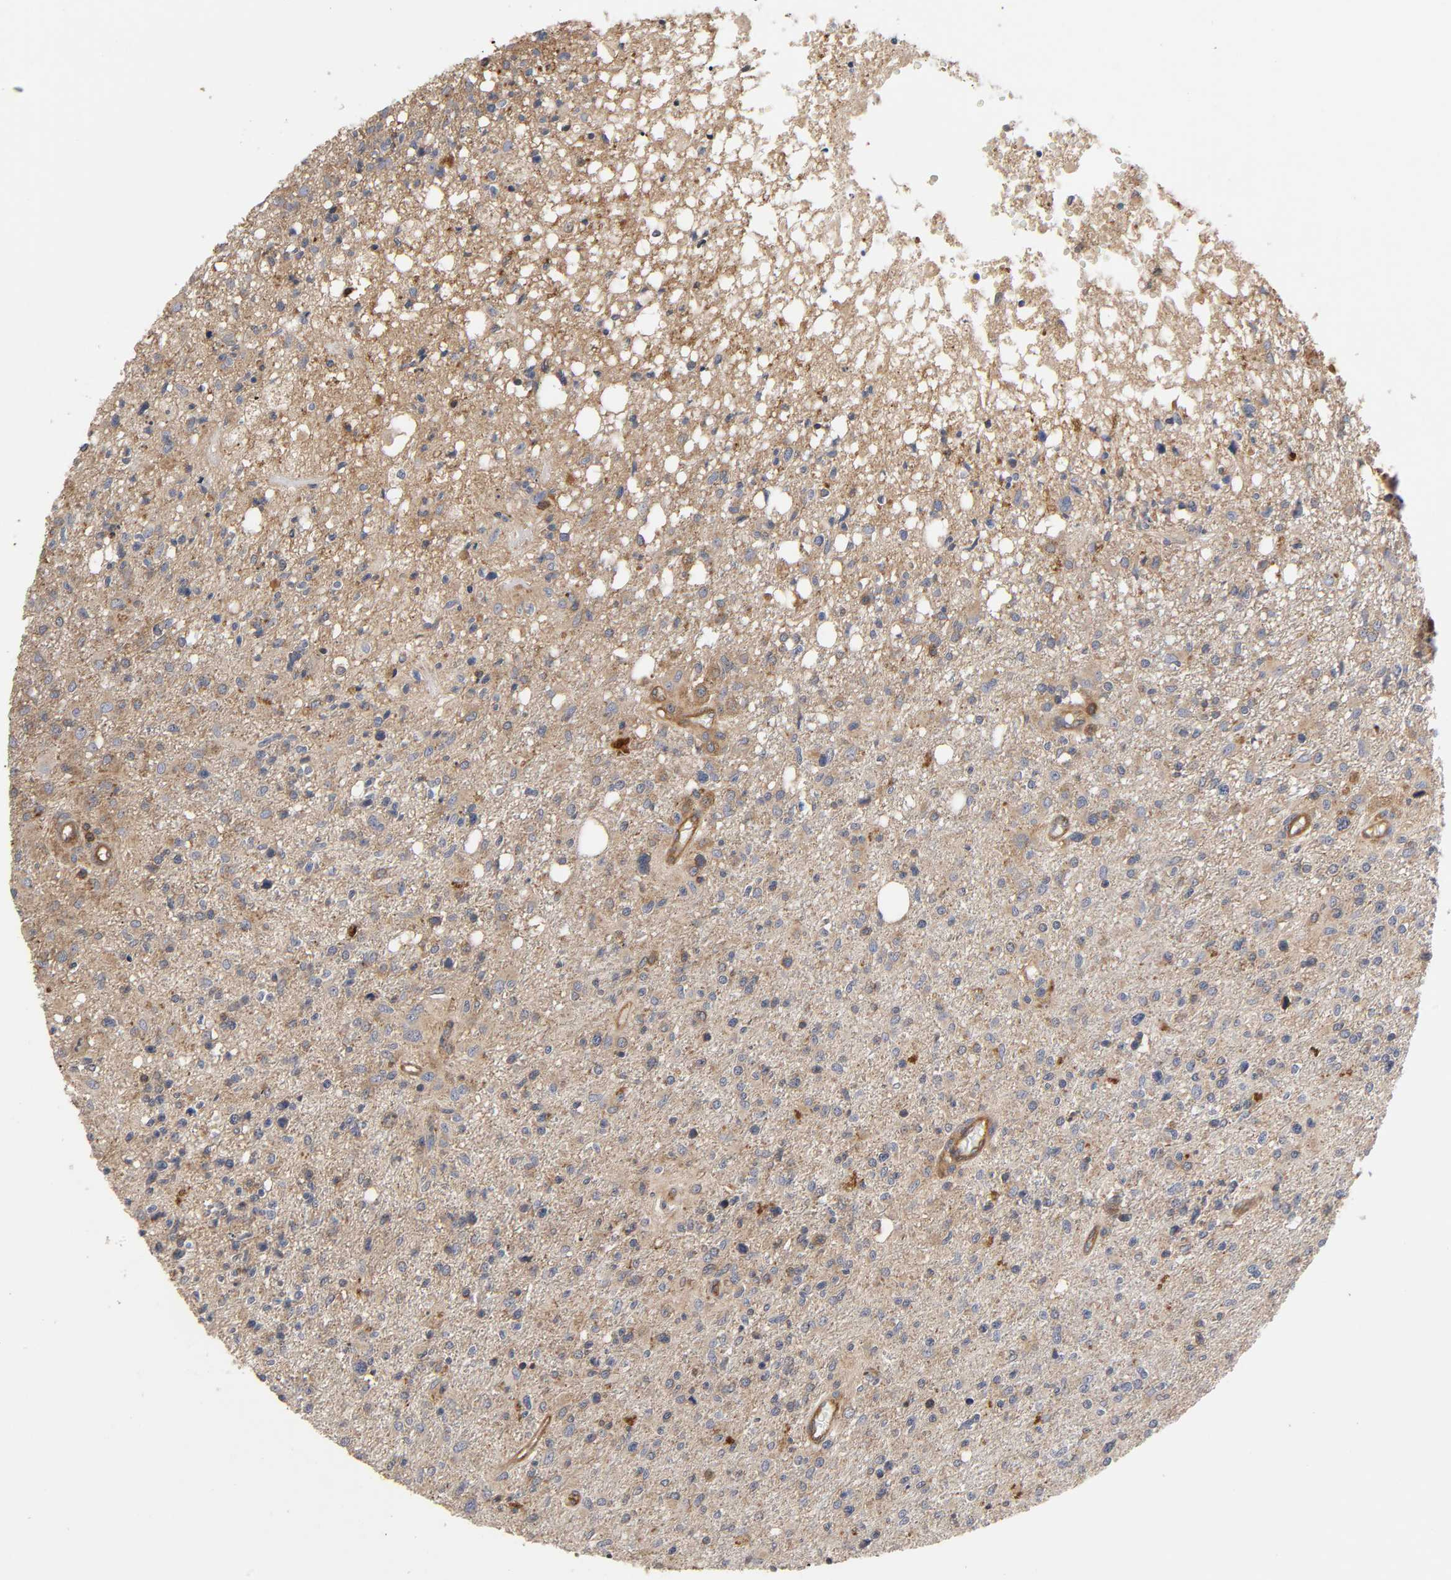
{"staining": {"intensity": "weak", "quantity": "25%-75%", "location": "cytoplasmic/membranous"}, "tissue": "glioma", "cell_type": "Tumor cells", "image_type": "cancer", "snomed": [{"axis": "morphology", "description": "Glioma, malignant, High grade"}, {"axis": "topography", "description": "Cerebral cortex"}], "caption": "Approximately 25%-75% of tumor cells in human malignant glioma (high-grade) exhibit weak cytoplasmic/membranous protein expression as visualized by brown immunohistochemical staining.", "gene": "LAMTOR2", "patient": {"sex": "male", "age": 76}}